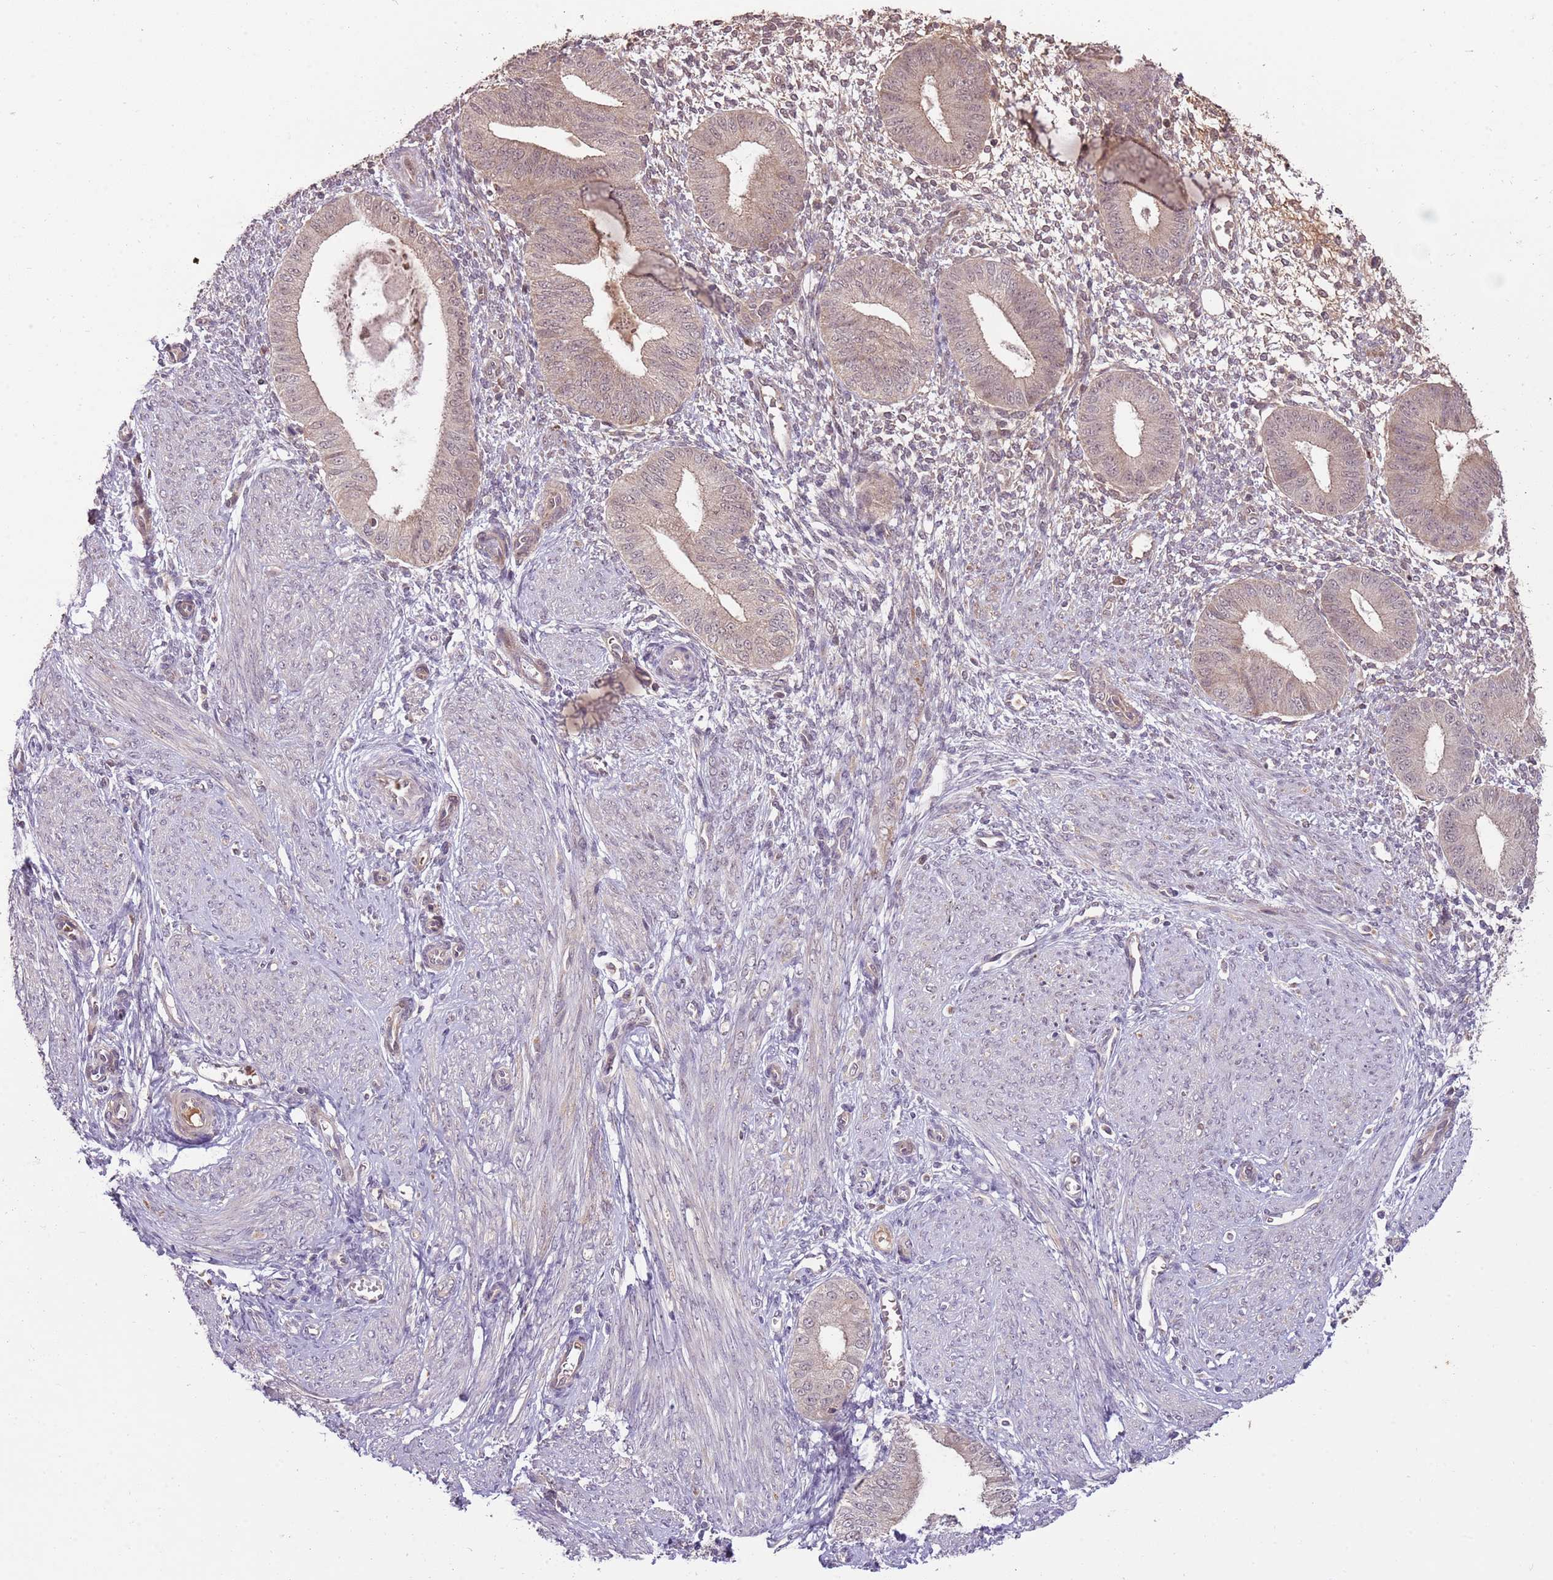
{"staining": {"intensity": "weak", "quantity": "25%-75%", "location": "nuclear"}, "tissue": "endometrium", "cell_type": "Cells in endometrial stroma", "image_type": "normal", "snomed": [{"axis": "morphology", "description": "Normal tissue, NOS"}, {"axis": "topography", "description": "Endometrium"}], "caption": "Protein staining of benign endometrium exhibits weak nuclear staining in approximately 25%-75% of cells in endometrial stroma.", "gene": "NBPF4", "patient": {"sex": "female", "age": 49}}